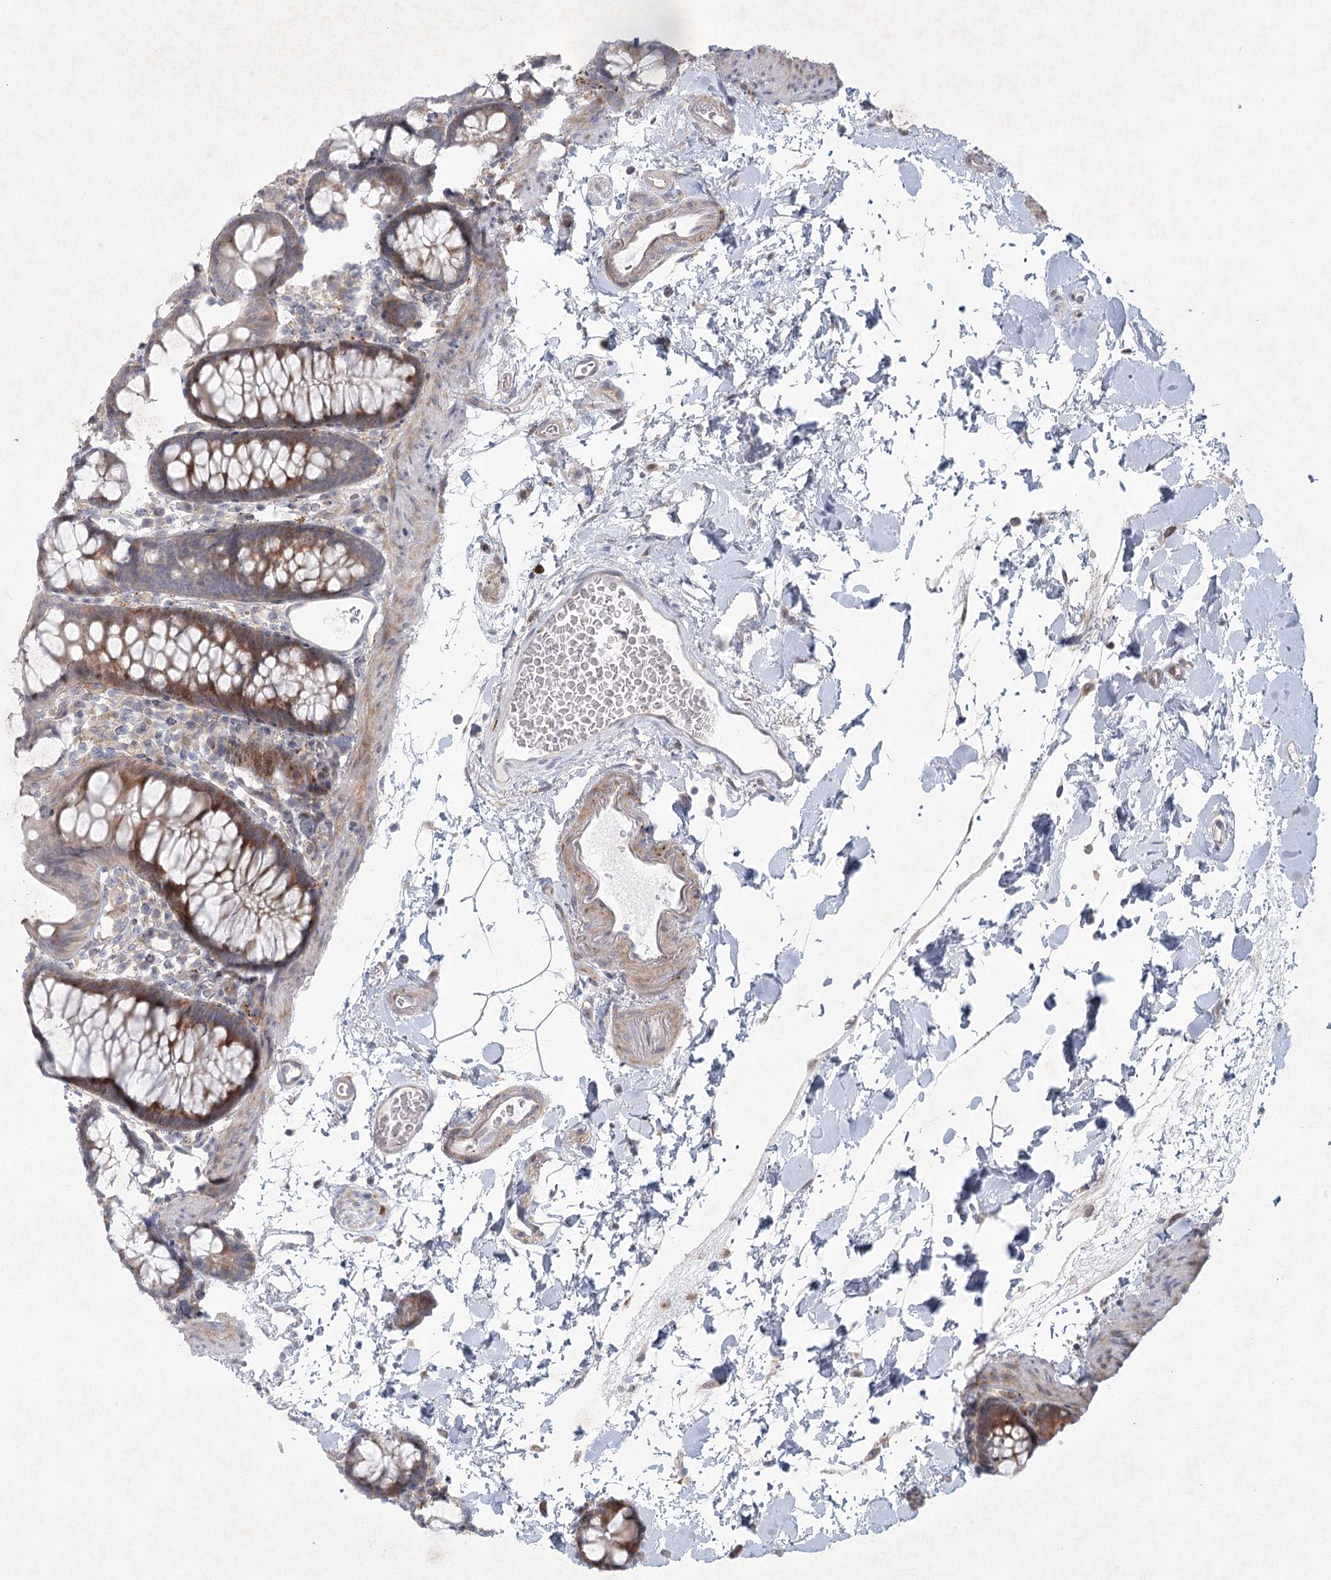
{"staining": {"intensity": "weak", "quantity": "25%-75%", "location": "cytoplasmic/membranous"}, "tissue": "colon", "cell_type": "Endothelial cells", "image_type": "normal", "snomed": [{"axis": "morphology", "description": "Normal tissue, NOS"}, {"axis": "topography", "description": "Colon"}], "caption": "Immunohistochemical staining of unremarkable colon displays weak cytoplasmic/membranous protein positivity in about 25%-75% of endothelial cells.", "gene": "FAM110C", "patient": {"sex": "male", "age": 75}}